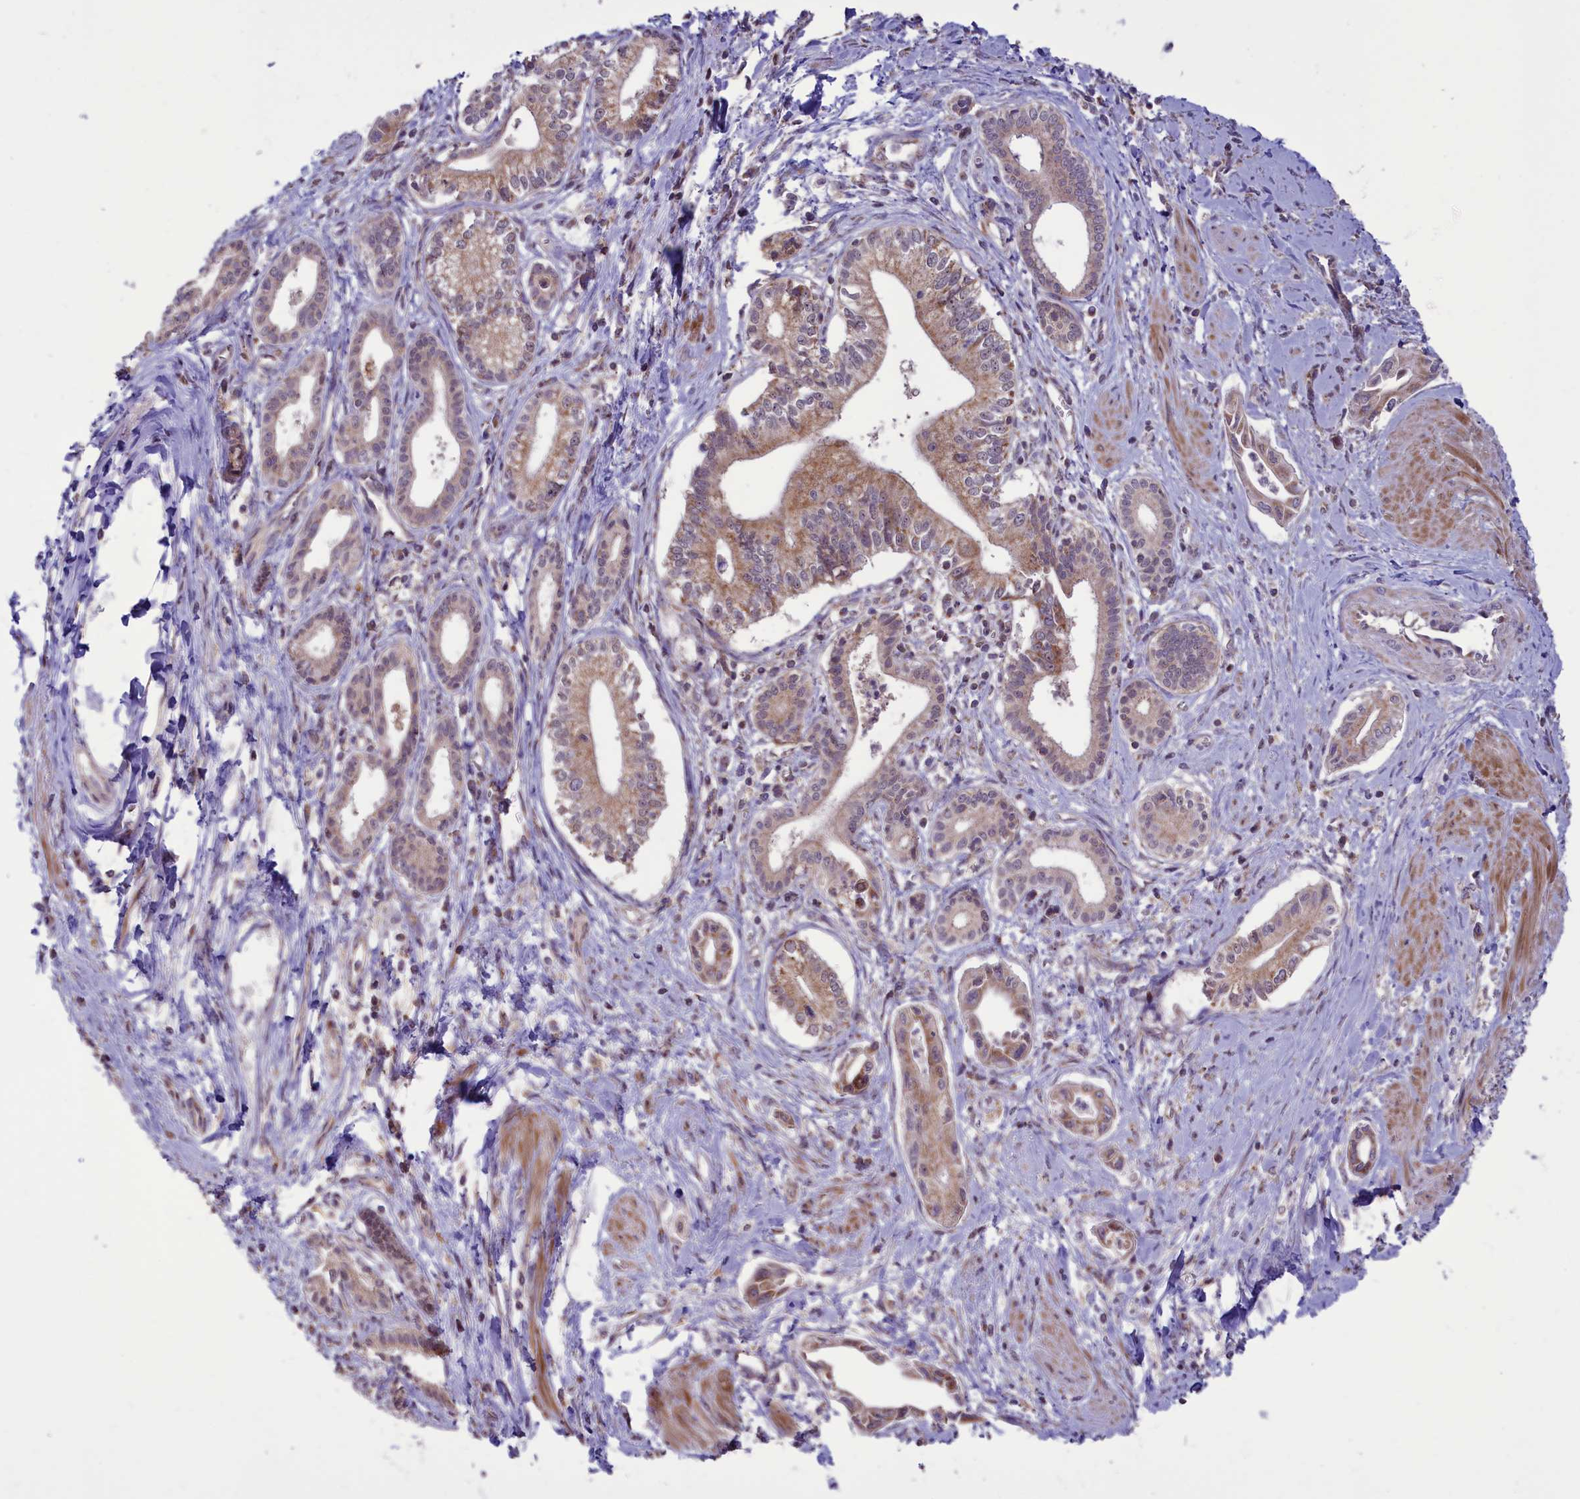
{"staining": {"intensity": "moderate", "quantity": "25%-75%", "location": "cytoplasmic/membranous"}, "tissue": "pancreatic cancer", "cell_type": "Tumor cells", "image_type": "cancer", "snomed": [{"axis": "morphology", "description": "Adenocarcinoma, NOS"}, {"axis": "topography", "description": "Pancreas"}], "caption": "Human pancreatic cancer stained with a protein marker reveals moderate staining in tumor cells.", "gene": "GLRX5", "patient": {"sex": "male", "age": 78}}